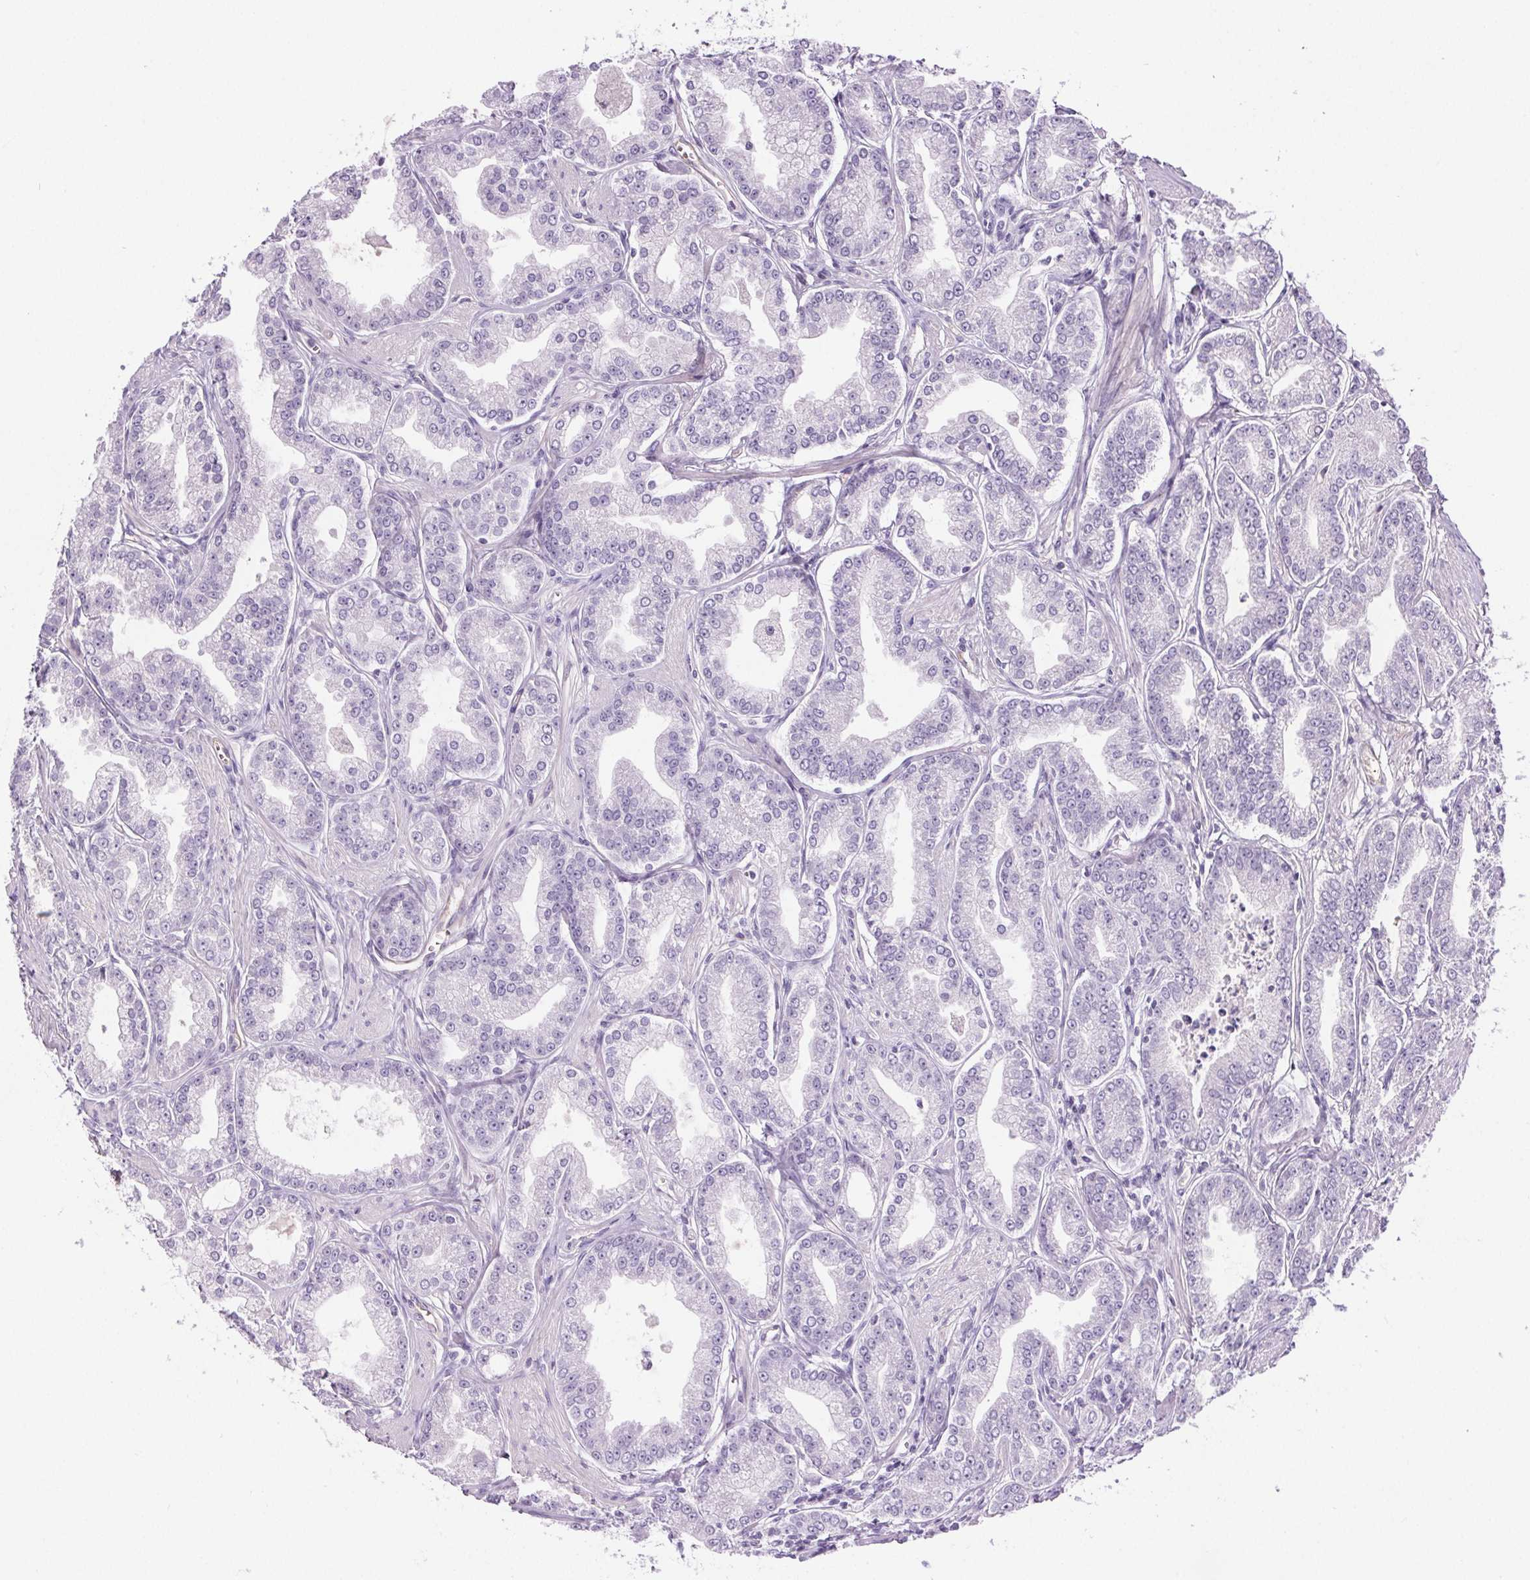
{"staining": {"intensity": "negative", "quantity": "none", "location": "none"}, "tissue": "prostate cancer", "cell_type": "Tumor cells", "image_type": "cancer", "snomed": [{"axis": "morphology", "description": "Adenocarcinoma, NOS"}, {"axis": "topography", "description": "Prostate"}], "caption": "Tumor cells are negative for protein expression in human prostate adenocarcinoma. (DAB immunohistochemistry (IHC) visualized using brightfield microscopy, high magnification).", "gene": "CD5L", "patient": {"sex": "male", "age": 71}}